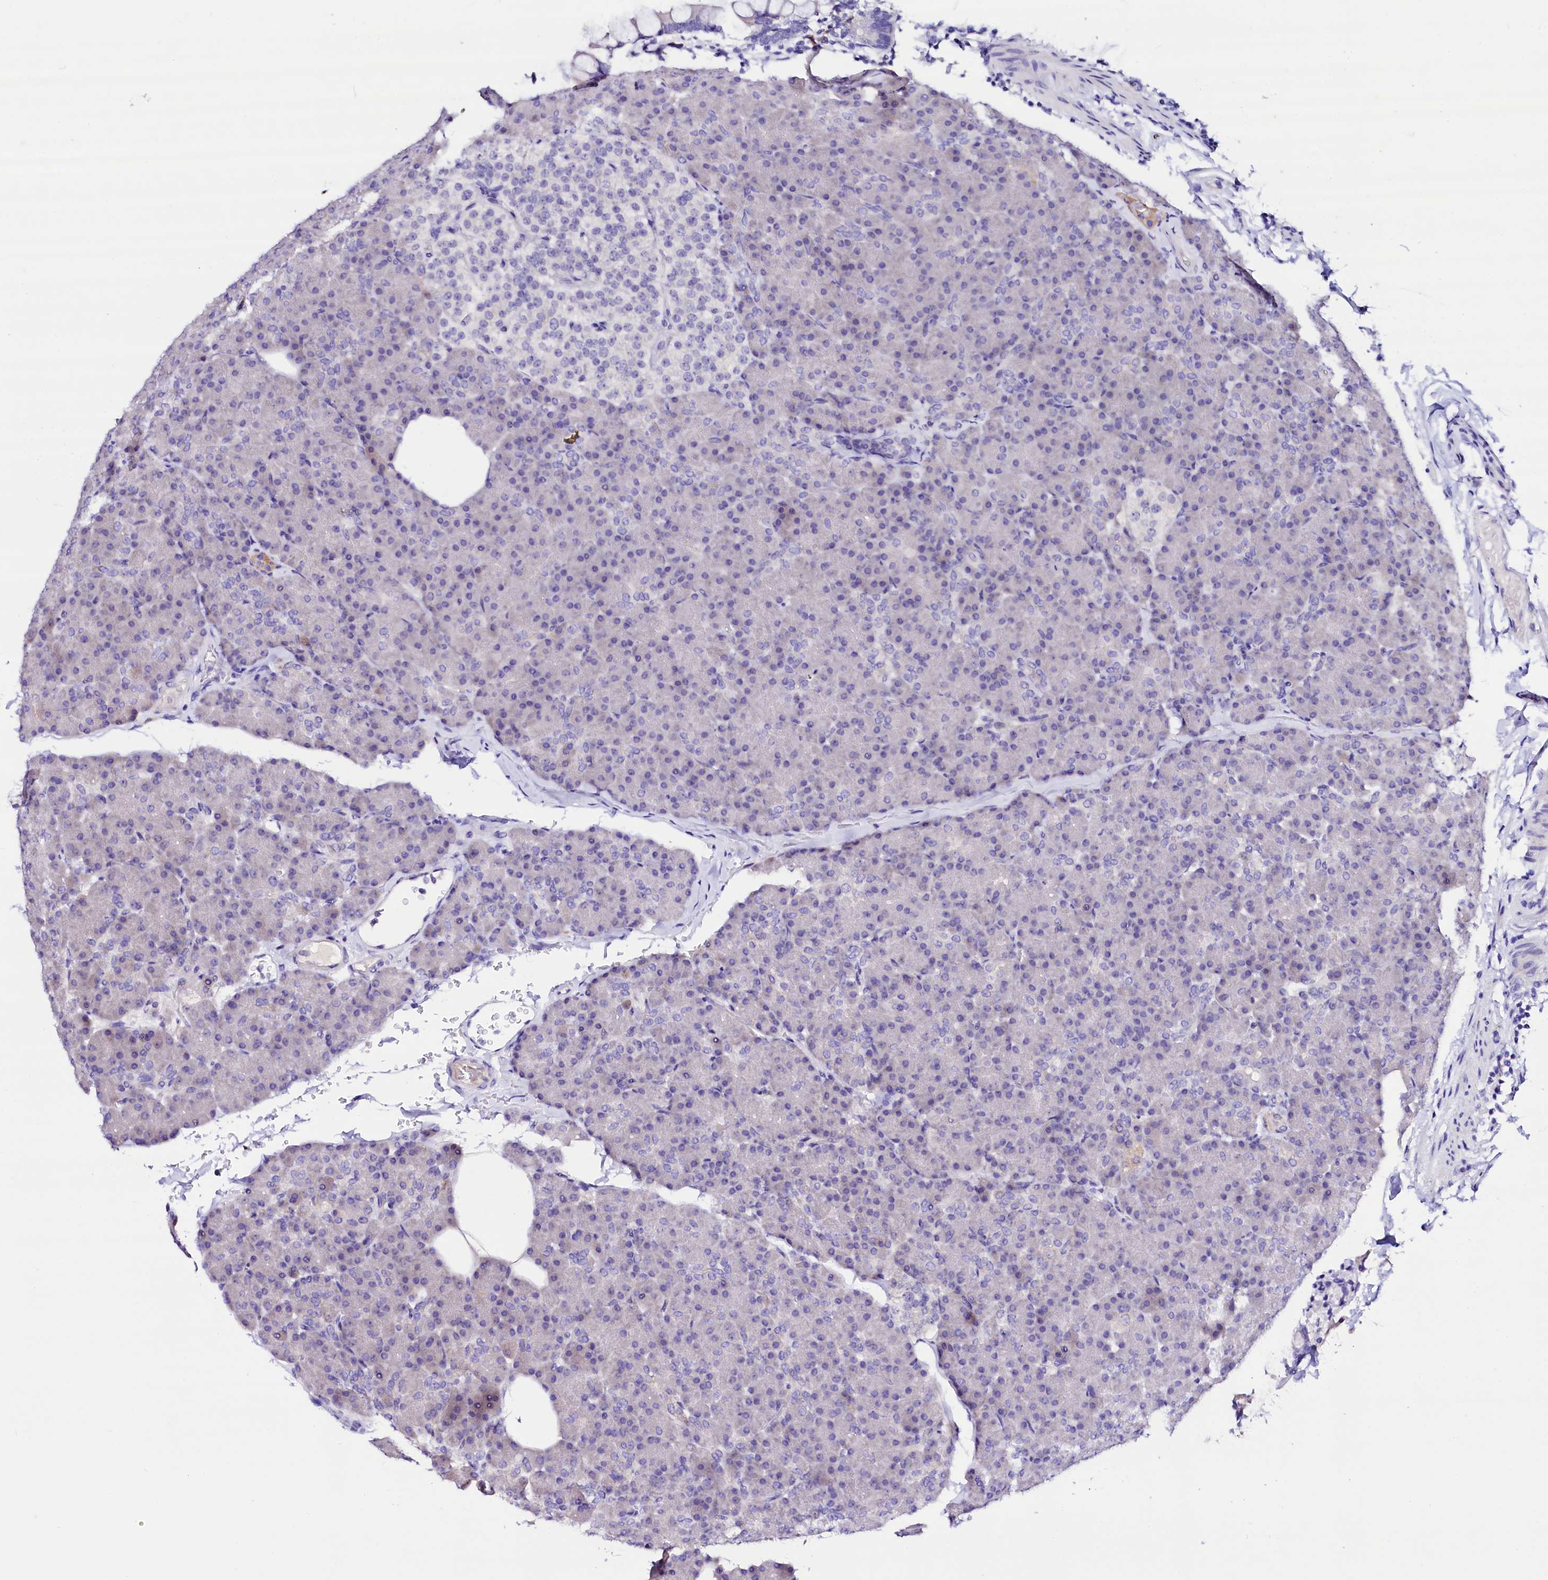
{"staining": {"intensity": "strong", "quantity": "<25%", "location": "cytoplasmic/membranous"}, "tissue": "pancreas", "cell_type": "Exocrine glandular cells", "image_type": "normal", "snomed": [{"axis": "morphology", "description": "Normal tissue, NOS"}, {"axis": "topography", "description": "Pancreas"}], "caption": "High-magnification brightfield microscopy of unremarkable pancreas stained with DAB (3,3'-diaminobenzidine) (brown) and counterstained with hematoxylin (blue). exocrine glandular cells exhibit strong cytoplasmic/membranous expression is identified in about<25% of cells. Nuclei are stained in blue.", "gene": "BTBD16", "patient": {"sex": "female", "age": 43}}